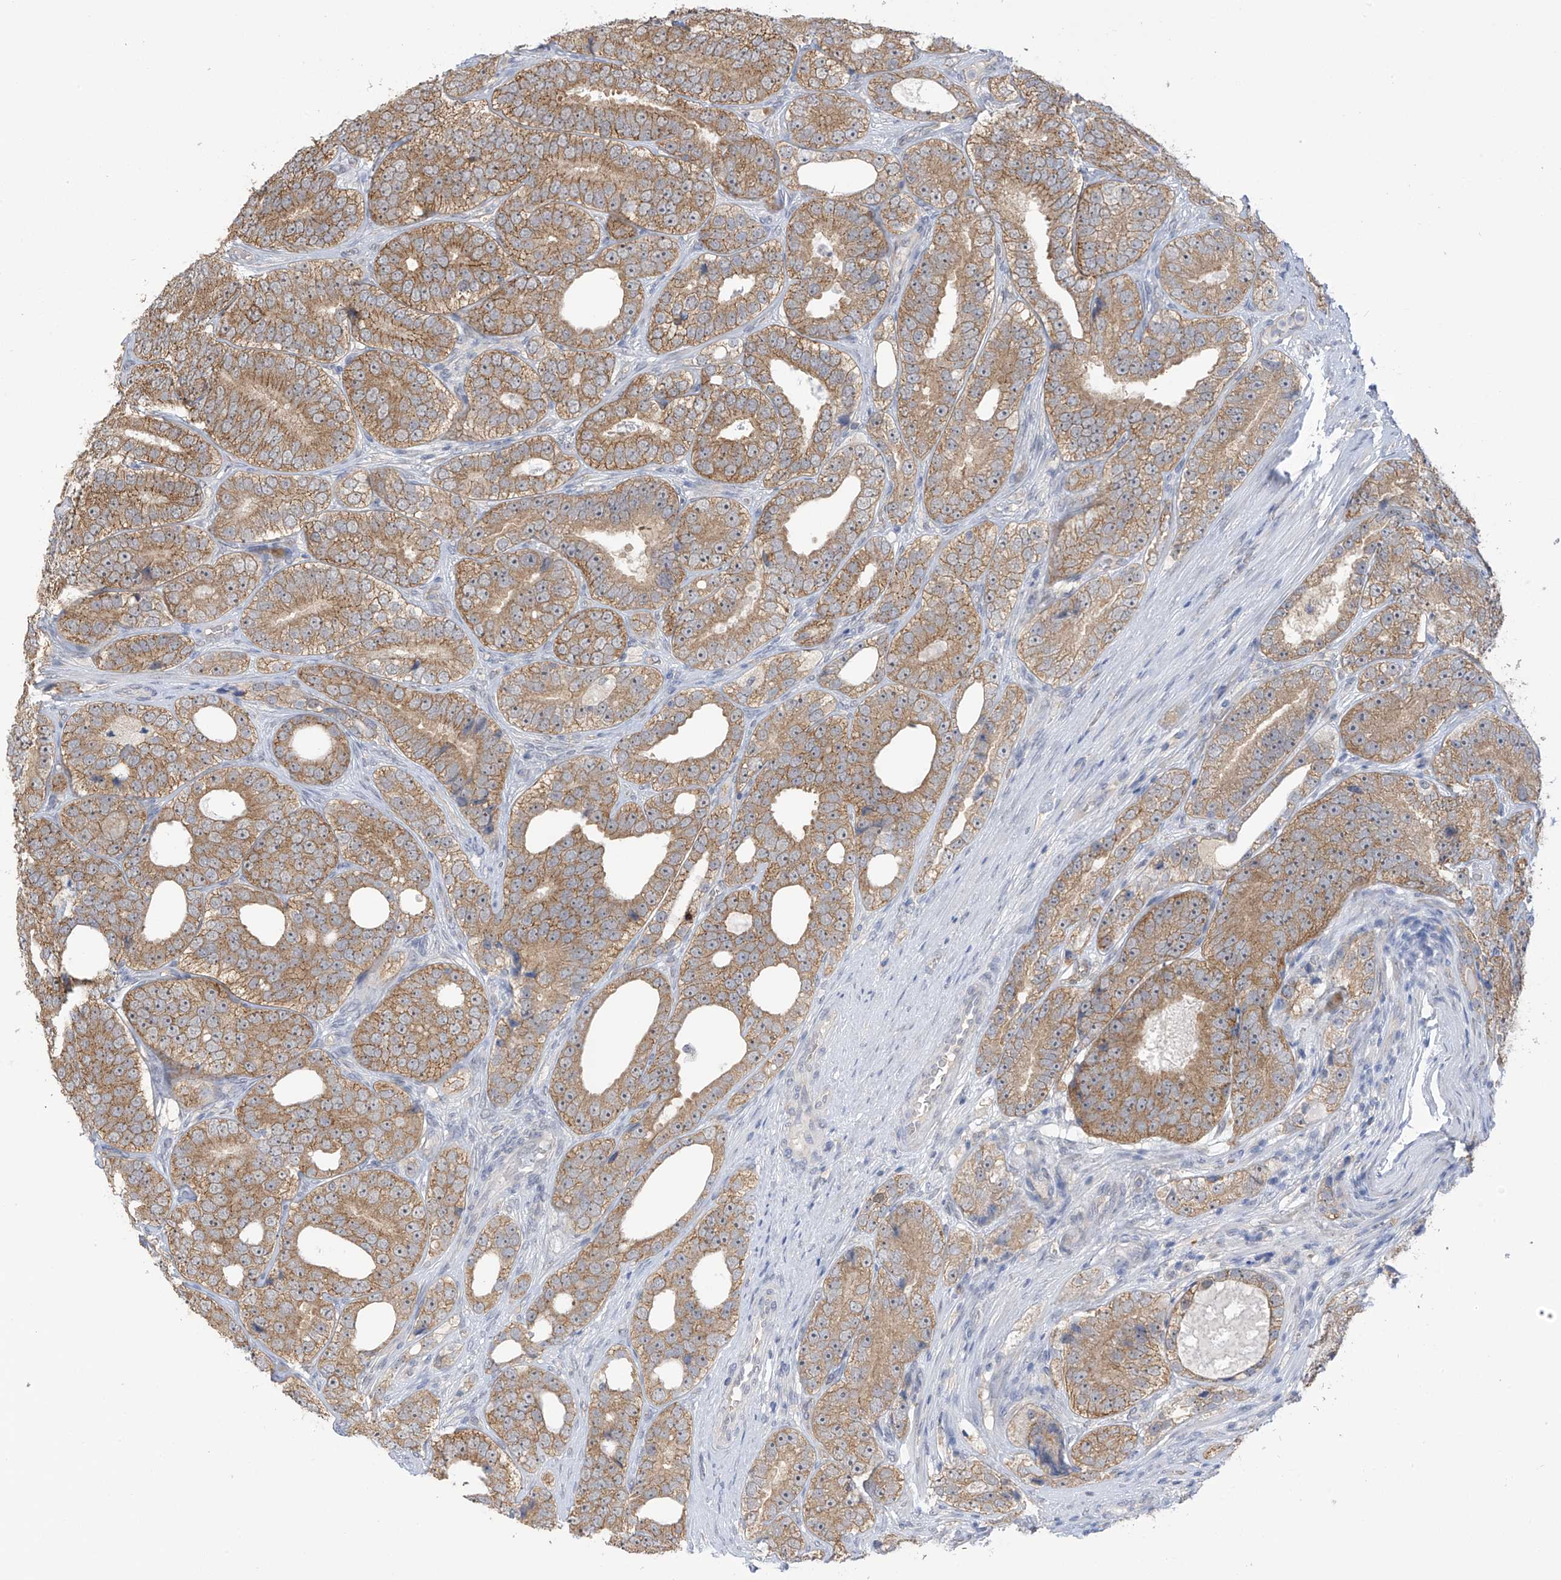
{"staining": {"intensity": "moderate", "quantity": ">75%", "location": "cytoplasmic/membranous"}, "tissue": "prostate cancer", "cell_type": "Tumor cells", "image_type": "cancer", "snomed": [{"axis": "morphology", "description": "Adenocarcinoma, High grade"}, {"axis": "topography", "description": "Prostate"}], "caption": "An immunohistochemistry photomicrograph of neoplastic tissue is shown. Protein staining in brown labels moderate cytoplasmic/membranous positivity in prostate adenocarcinoma (high-grade) within tumor cells.", "gene": "KIAA1522", "patient": {"sex": "male", "age": 56}}